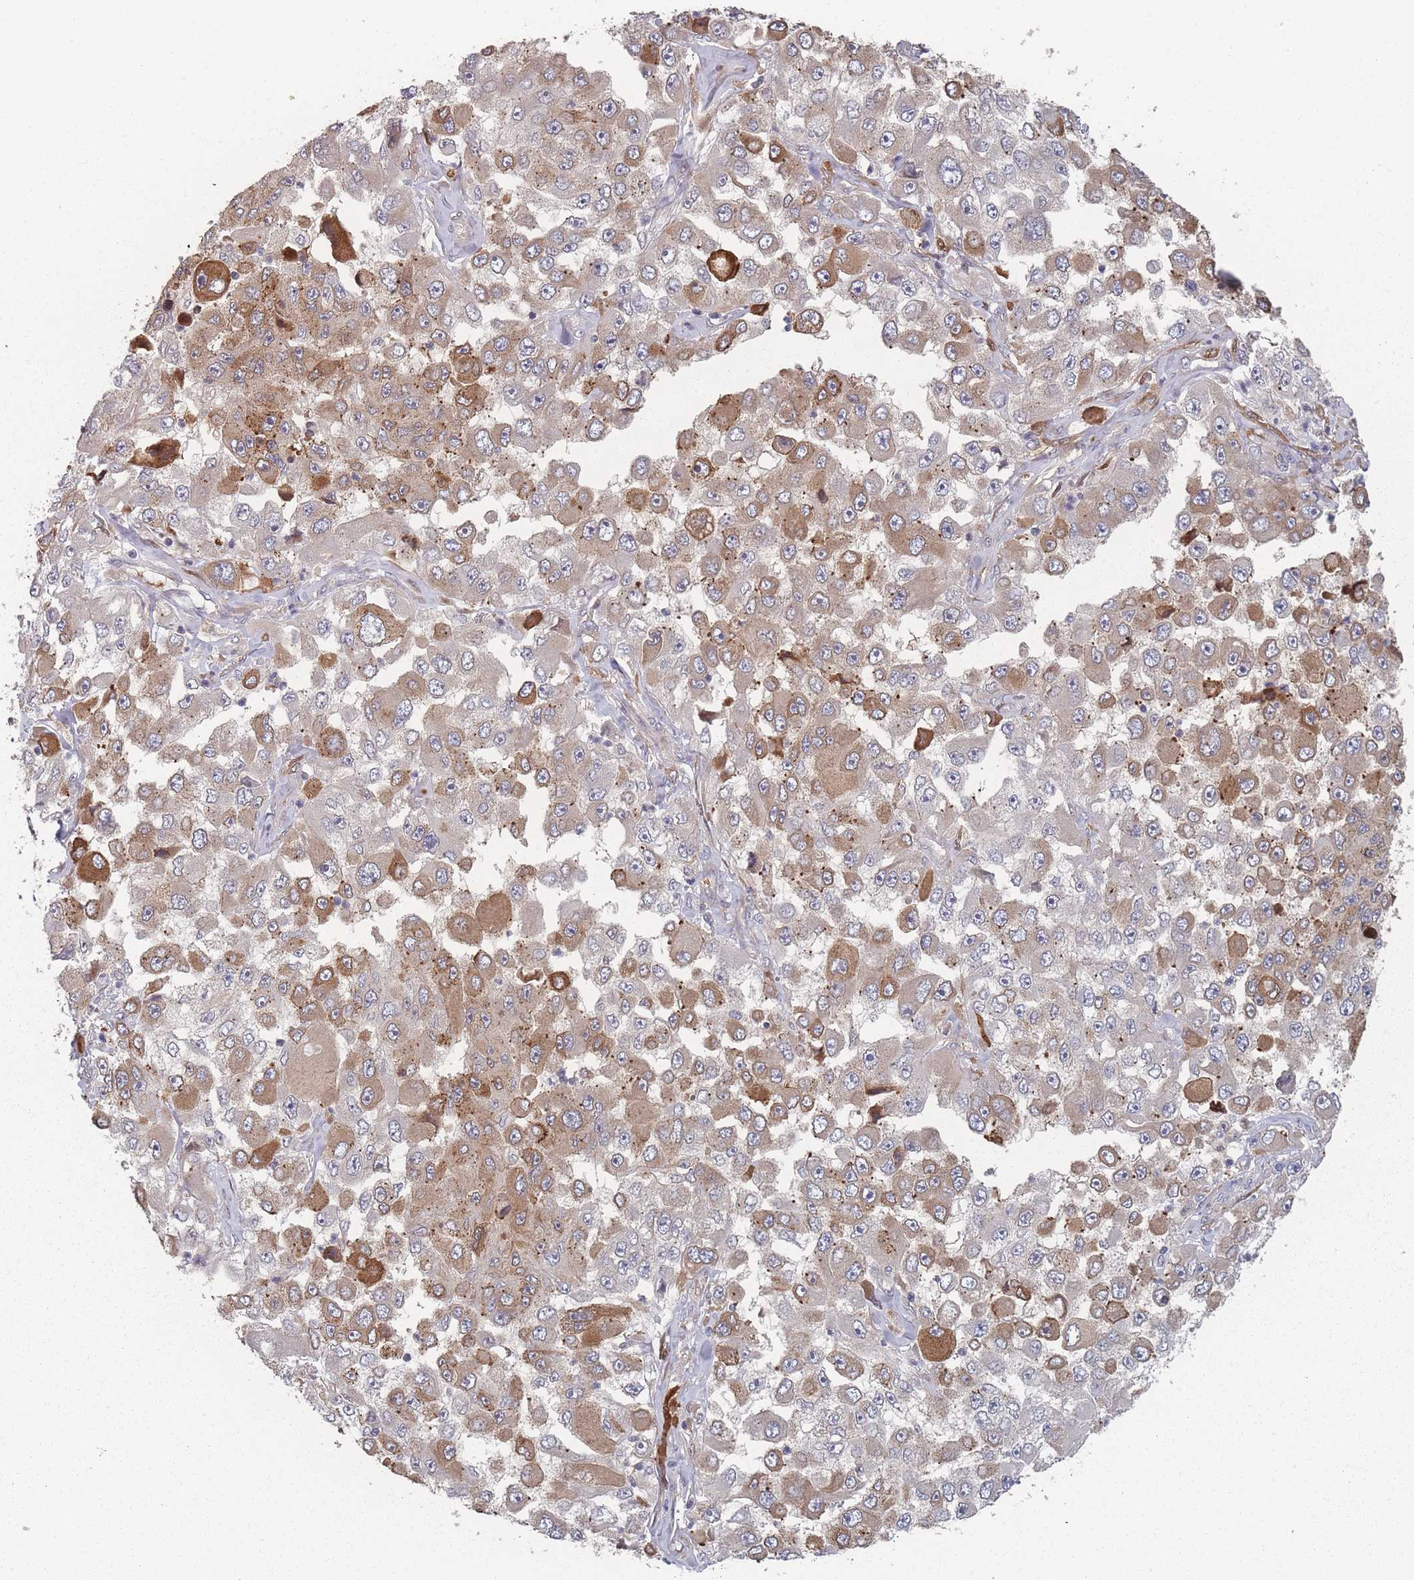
{"staining": {"intensity": "moderate", "quantity": "25%-75%", "location": "cytoplasmic/membranous"}, "tissue": "melanoma", "cell_type": "Tumor cells", "image_type": "cancer", "snomed": [{"axis": "morphology", "description": "Malignant melanoma, Metastatic site"}, {"axis": "topography", "description": "Lymph node"}], "caption": "Immunohistochemistry (IHC) of malignant melanoma (metastatic site) exhibits medium levels of moderate cytoplasmic/membranous expression in approximately 25%-75% of tumor cells.", "gene": "TBC1D25", "patient": {"sex": "male", "age": 62}}